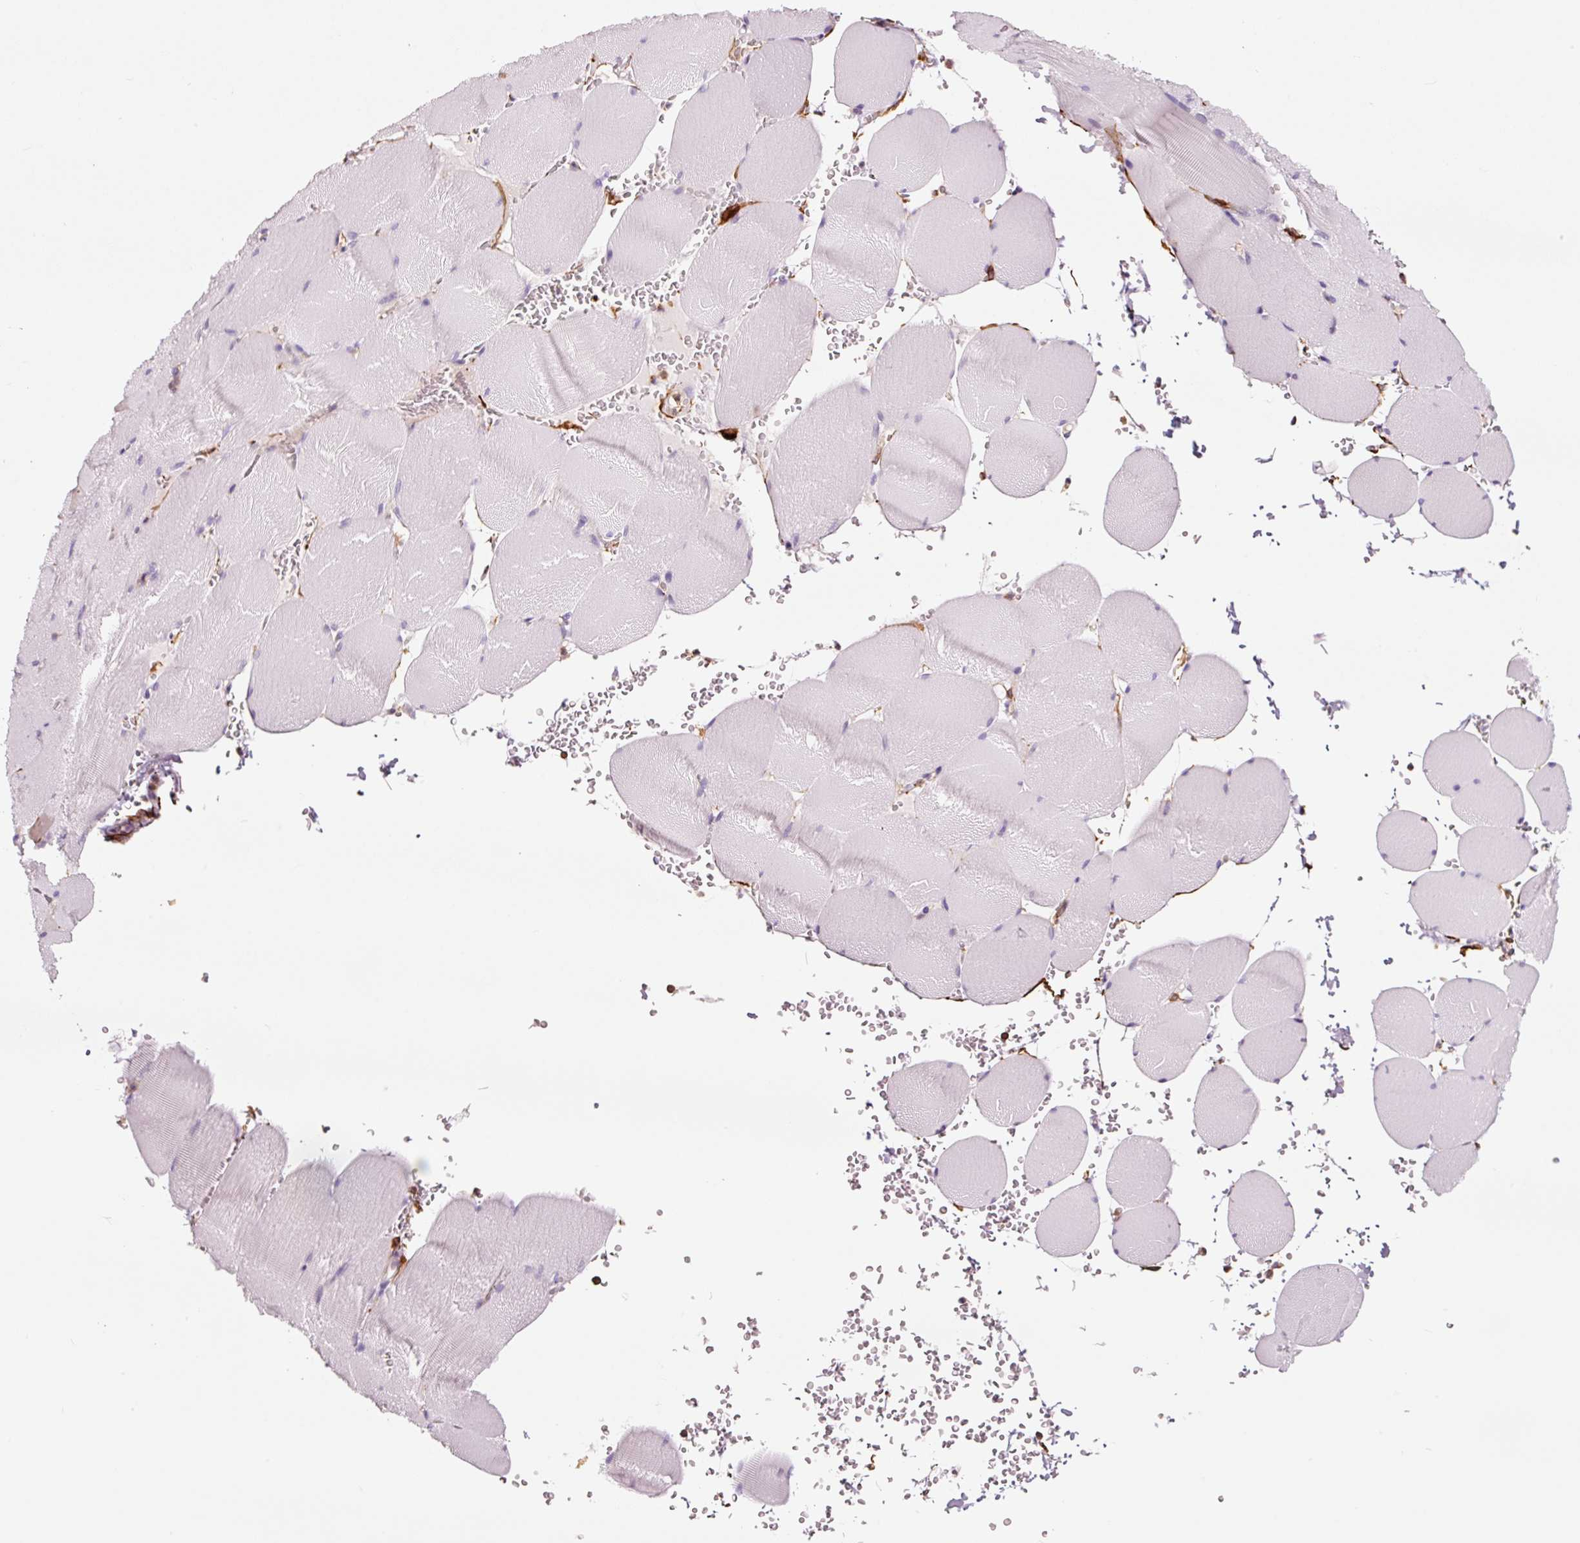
{"staining": {"intensity": "negative", "quantity": "none", "location": "none"}, "tissue": "skeletal muscle", "cell_type": "Myocytes", "image_type": "normal", "snomed": [{"axis": "morphology", "description": "Normal tissue, NOS"}, {"axis": "topography", "description": "Skeletal muscle"}, {"axis": "topography", "description": "Head-Neck"}], "caption": "High power microscopy photomicrograph of an immunohistochemistry photomicrograph of benign skeletal muscle, revealing no significant expression in myocytes.", "gene": "ADD3", "patient": {"sex": "male", "age": 66}}